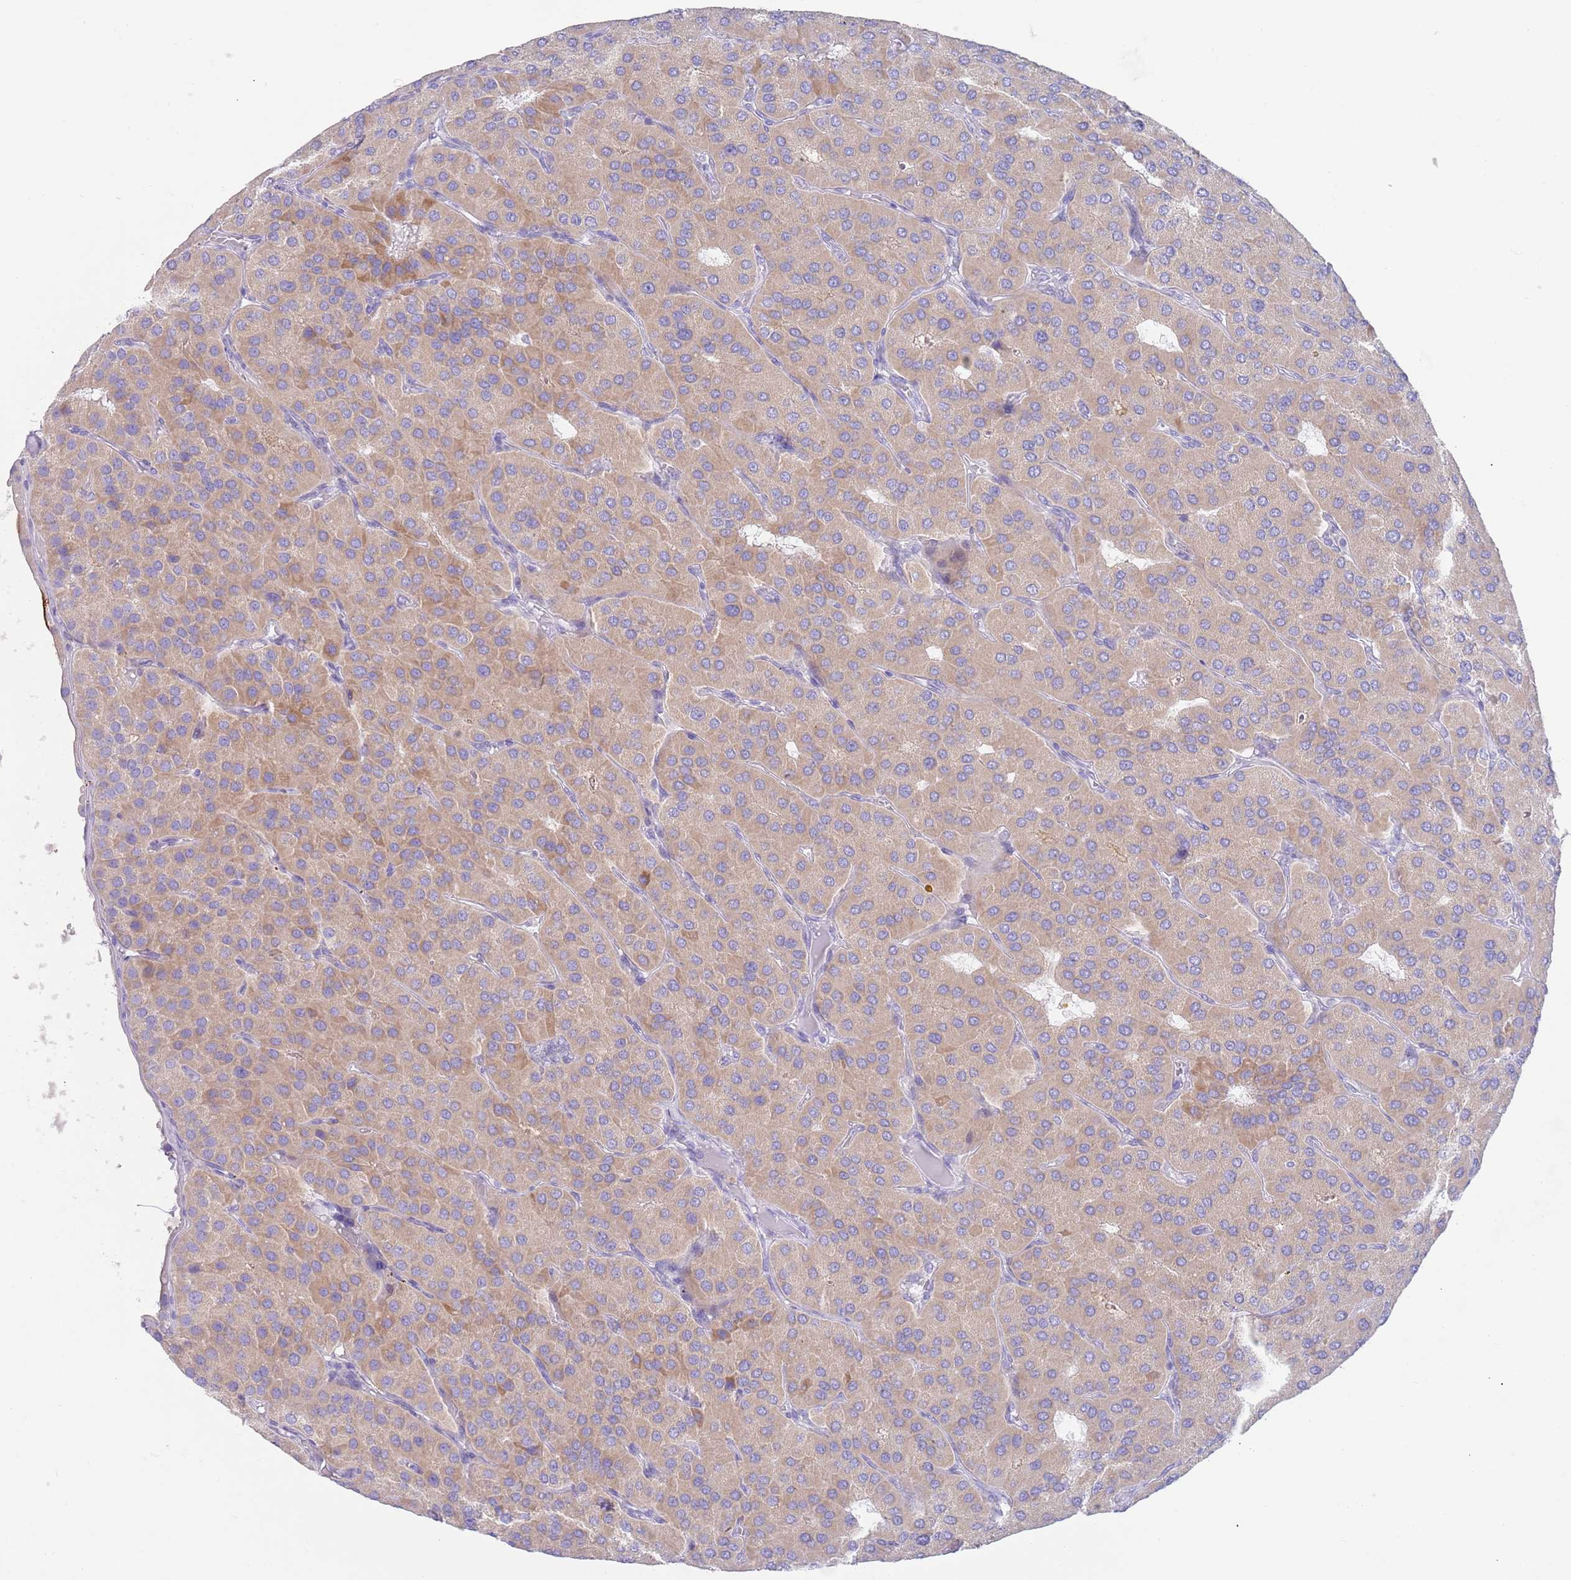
{"staining": {"intensity": "weak", "quantity": ">75%", "location": "cytoplasmic/membranous"}, "tissue": "parathyroid gland", "cell_type": "Glandular cells", "image_type": "normal", "snomed": [{"axis": "morphology", "description": "Normal tissue, NOS"}, {"axis": "morphology", "description": "Adenoma, NOS"}, {"axis": "topography", "description": "Parathyroid gland"}], "caption": "Immunohistochemical staining of normal human parathyroid gland shows >75% levels of weak cytoplasmic/membranous protein positivity in approximately >75% of glandular cells.", "gene": "CCDC149", "patient": {"sex": "female", "age": 86}}